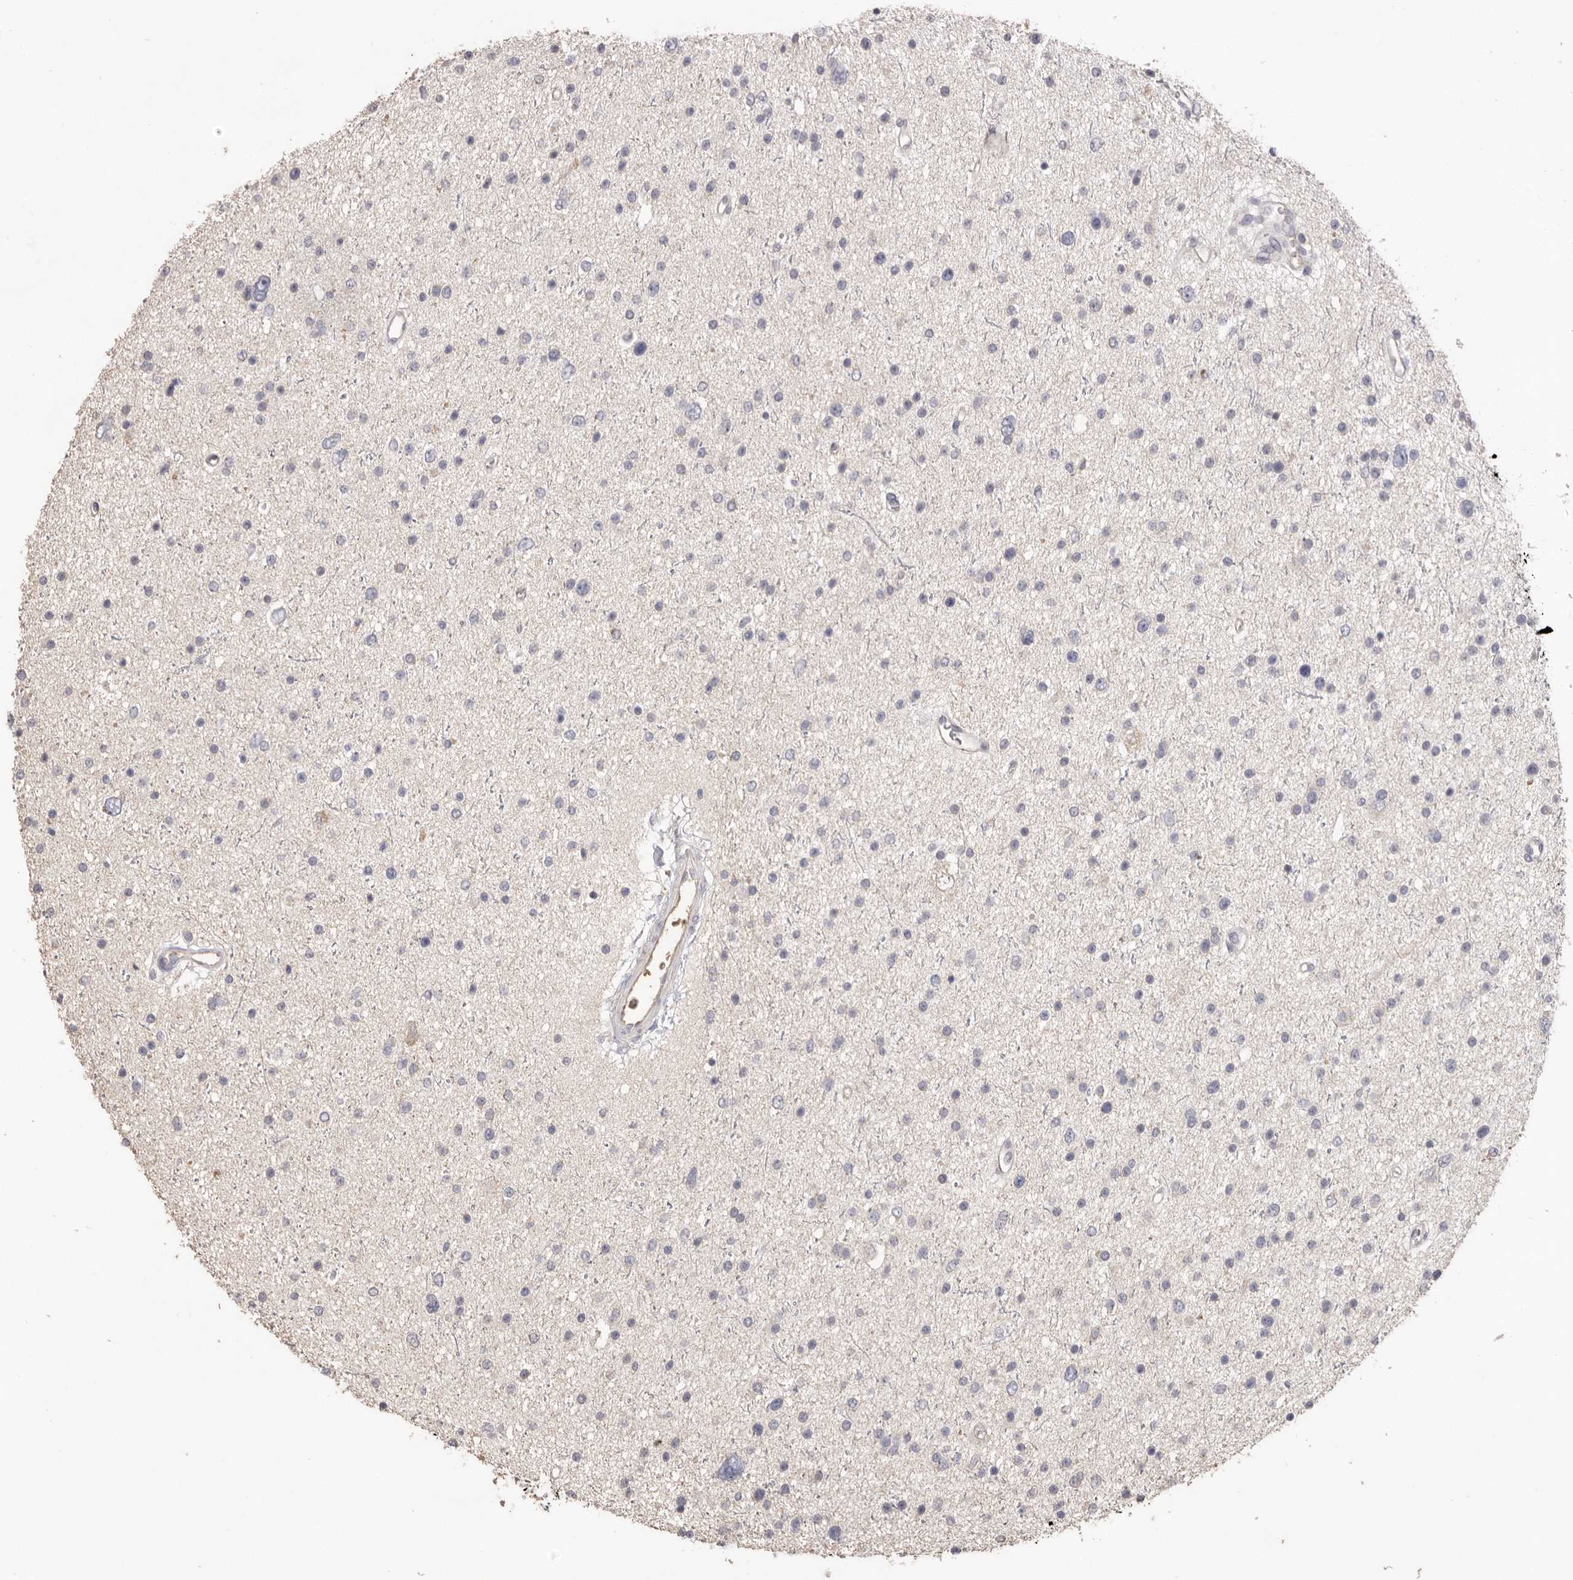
{"staining": {"intensity": "negative", "quantity": "none", "location": "none"}, "tissue": "glioma", "cell_type": "Tumor cells", "image_type": "cancer", "snomed": [{"axis": "morphology", "description": "Glioma, malignant, Low grade"}, {"axis": "topography", "description": "Brain"}], "caption": "Human glioma stained for a protein using IHC reveals no positivity in tumor cells.", "gene": "HCAR2", "patient": {"sex": "female", "age": 37}}